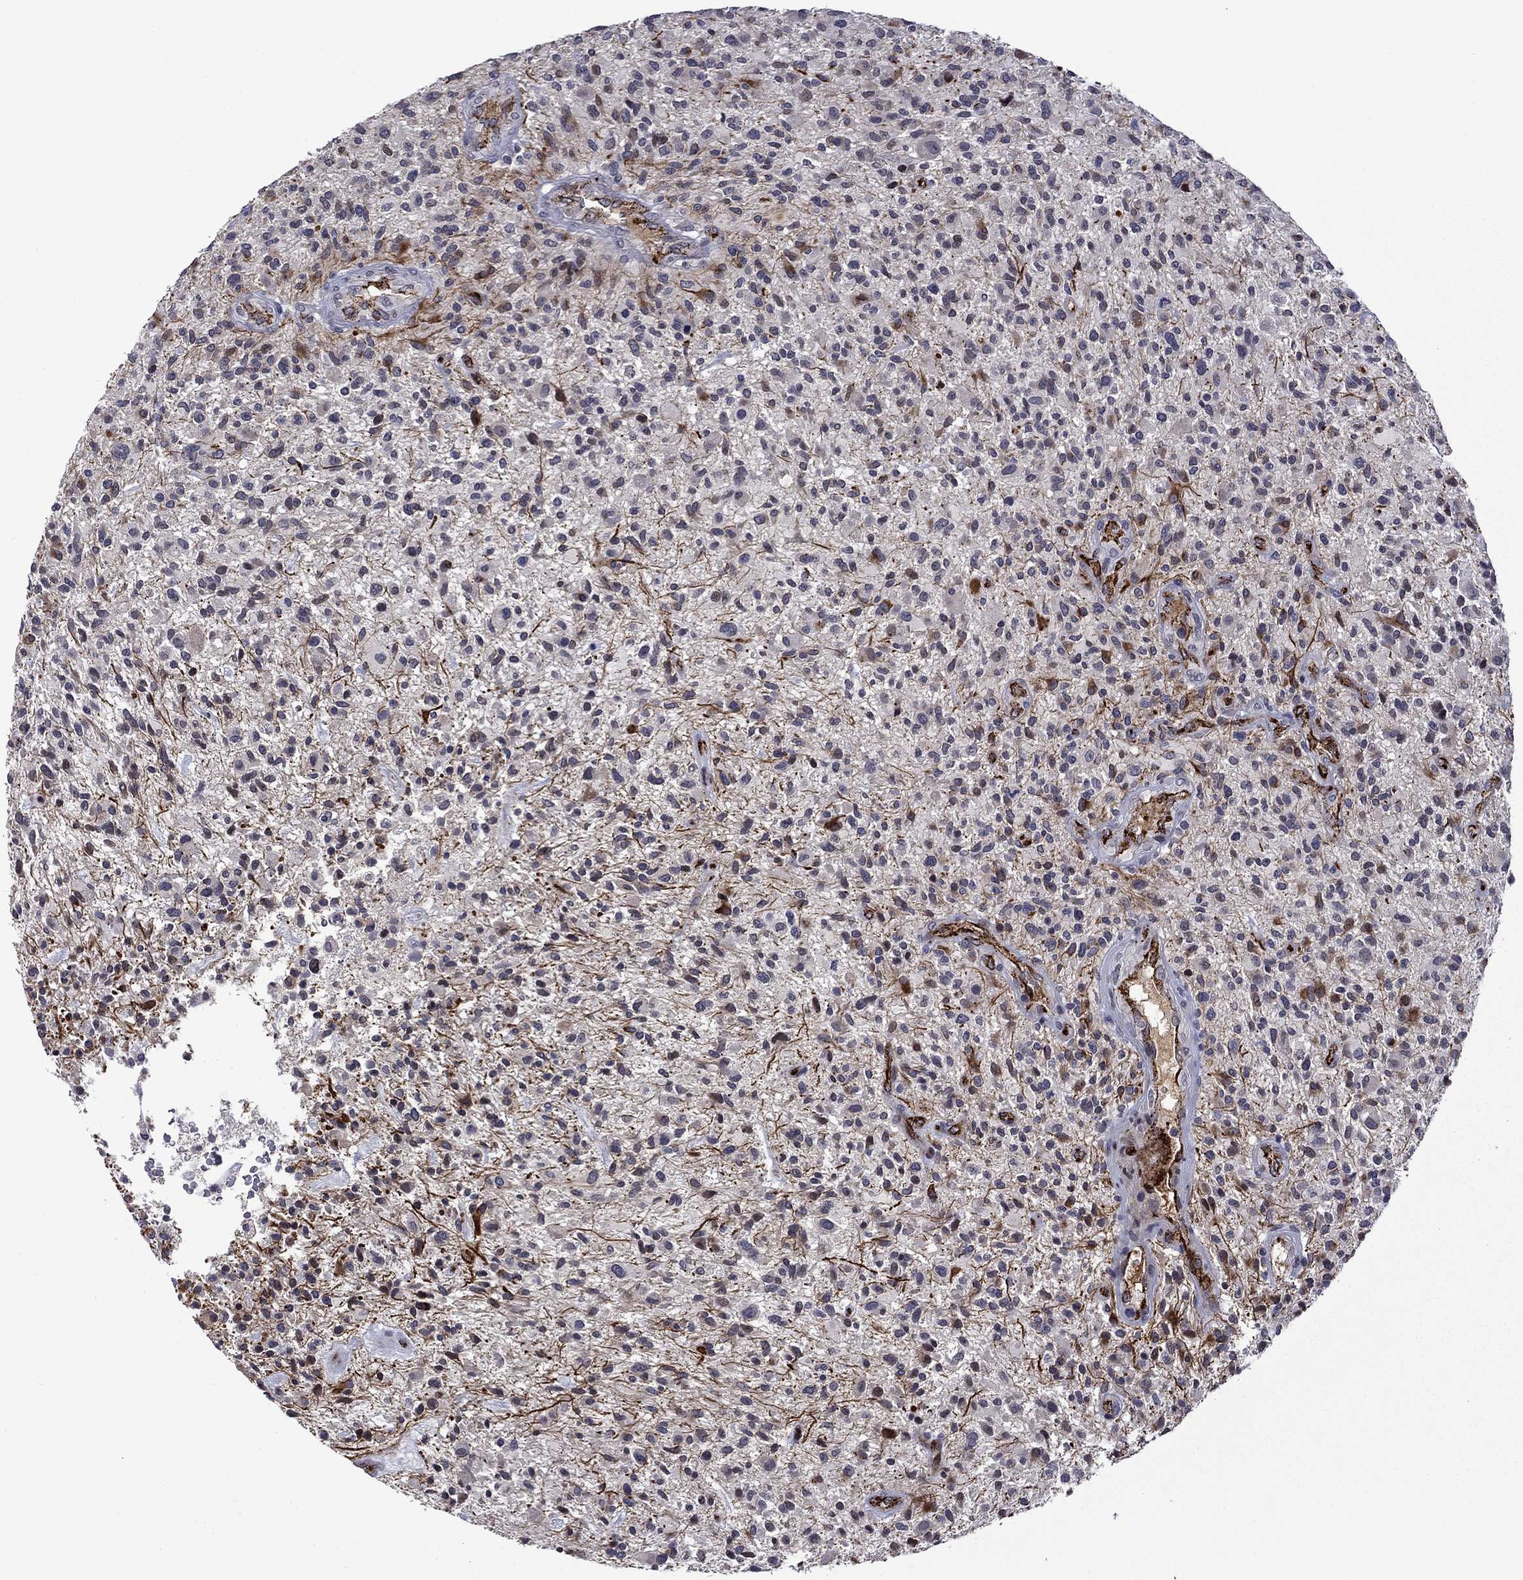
{"staining": {"intensity": "negative", "quantity": "none", "location": "none"}, "tissue": "glioma", "cell_type": "Tumor cells", "image_type": "cancer", "snomed": [{"axis": "morphology", "description": "Glioma, malignant, High grade"}, {"axis": "topography", "description": "Brain"}], "caption": "A high-resolution image shows immunohistochemistry staining of malignant glioma (high-grade), which demonstrates no significant staining in tumor cells.", "gene": "SLITRK1", "patient": {"sex": "male", "age": 47}}